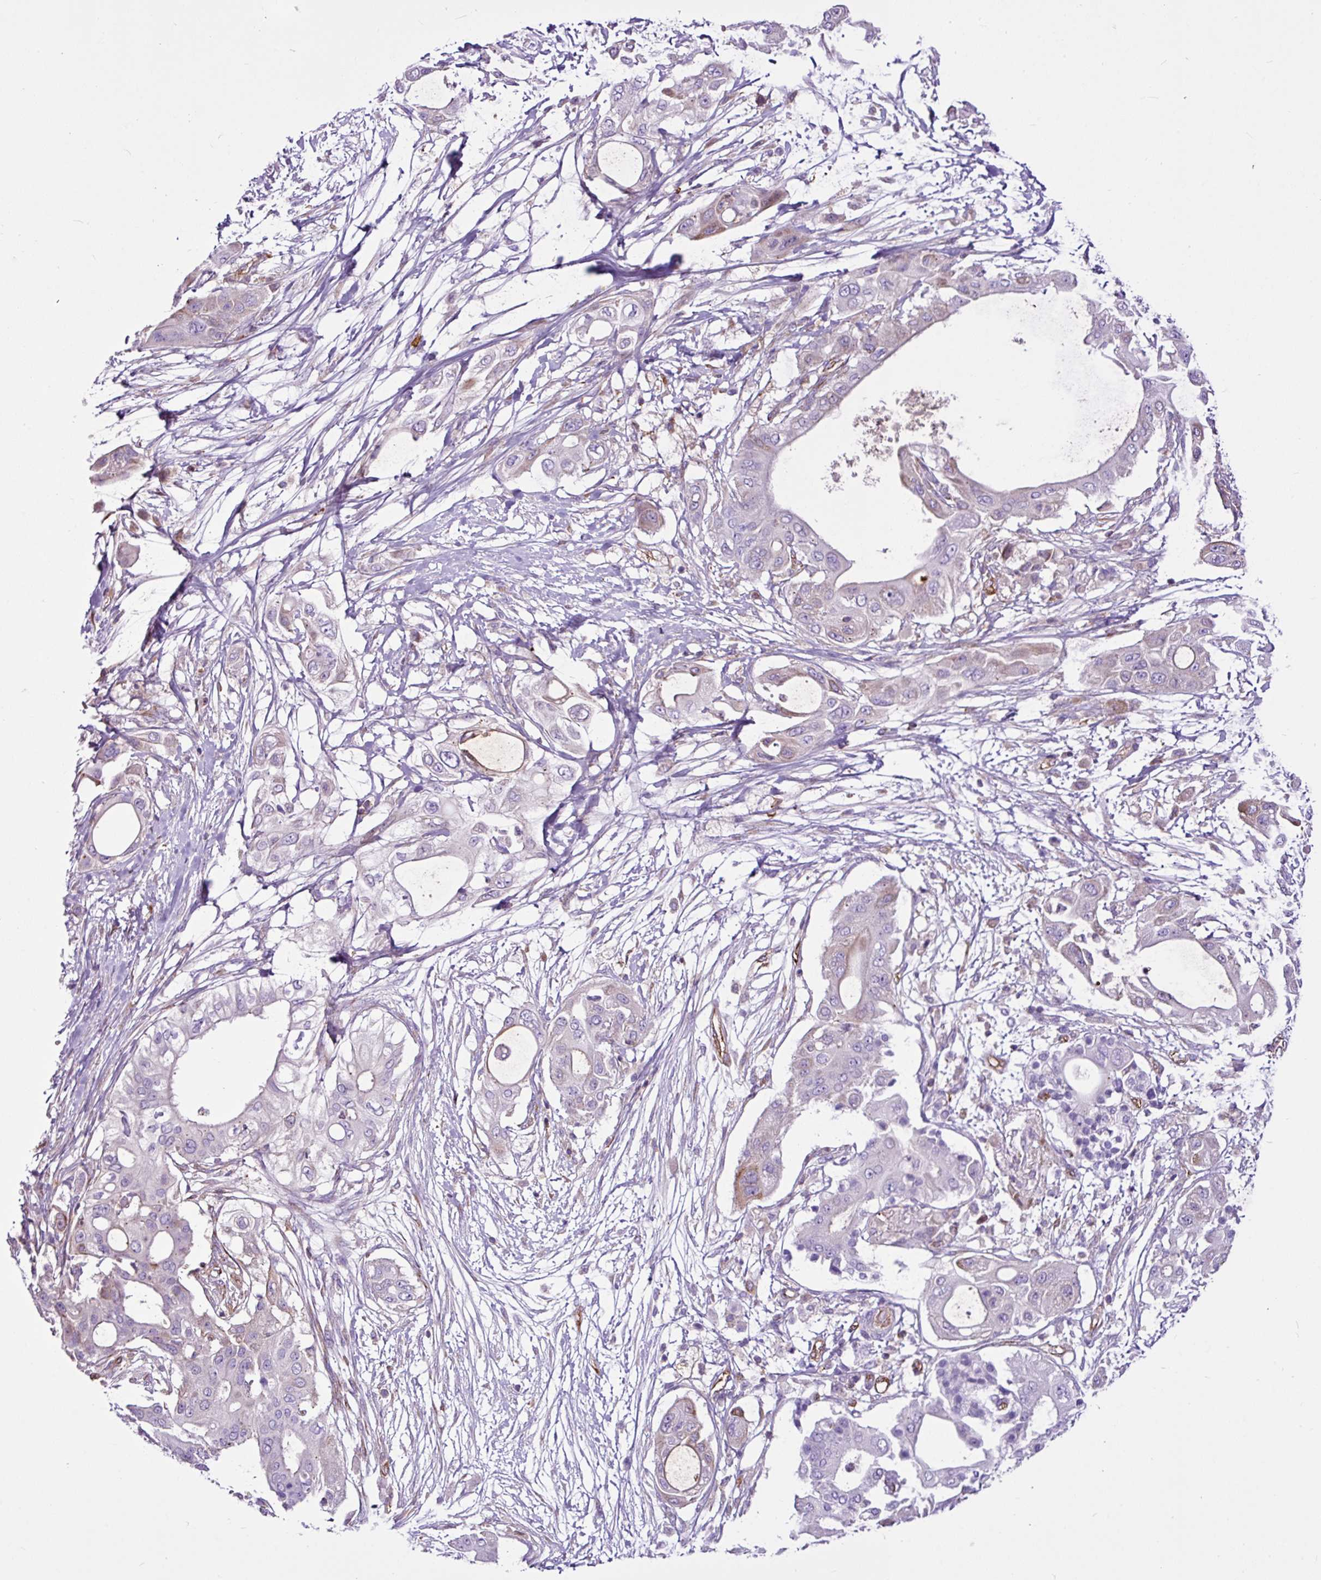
{"staining": {"intensity": "moderate", "quantity": "<25%", "location": "cytoplasmic/membranous"}, "tissue": "pancreatic cancer", "cell_type": "Tumor cells", "image_type": "cancer", "snomed": [{"axis": "morphology", "description": "Adenocarcinoma, NOS"}, {"axis": "topography", "description": "Pancreas"}], "caption": "Immunohistochemical staining of human adenocarcinoma (pancreatic) reveals low levels of moderate cytoplasmic/membranous positivity in about <25% of tumor cells.", "gene": "EME2", "patient": {"sex": "male", "age": 68}}